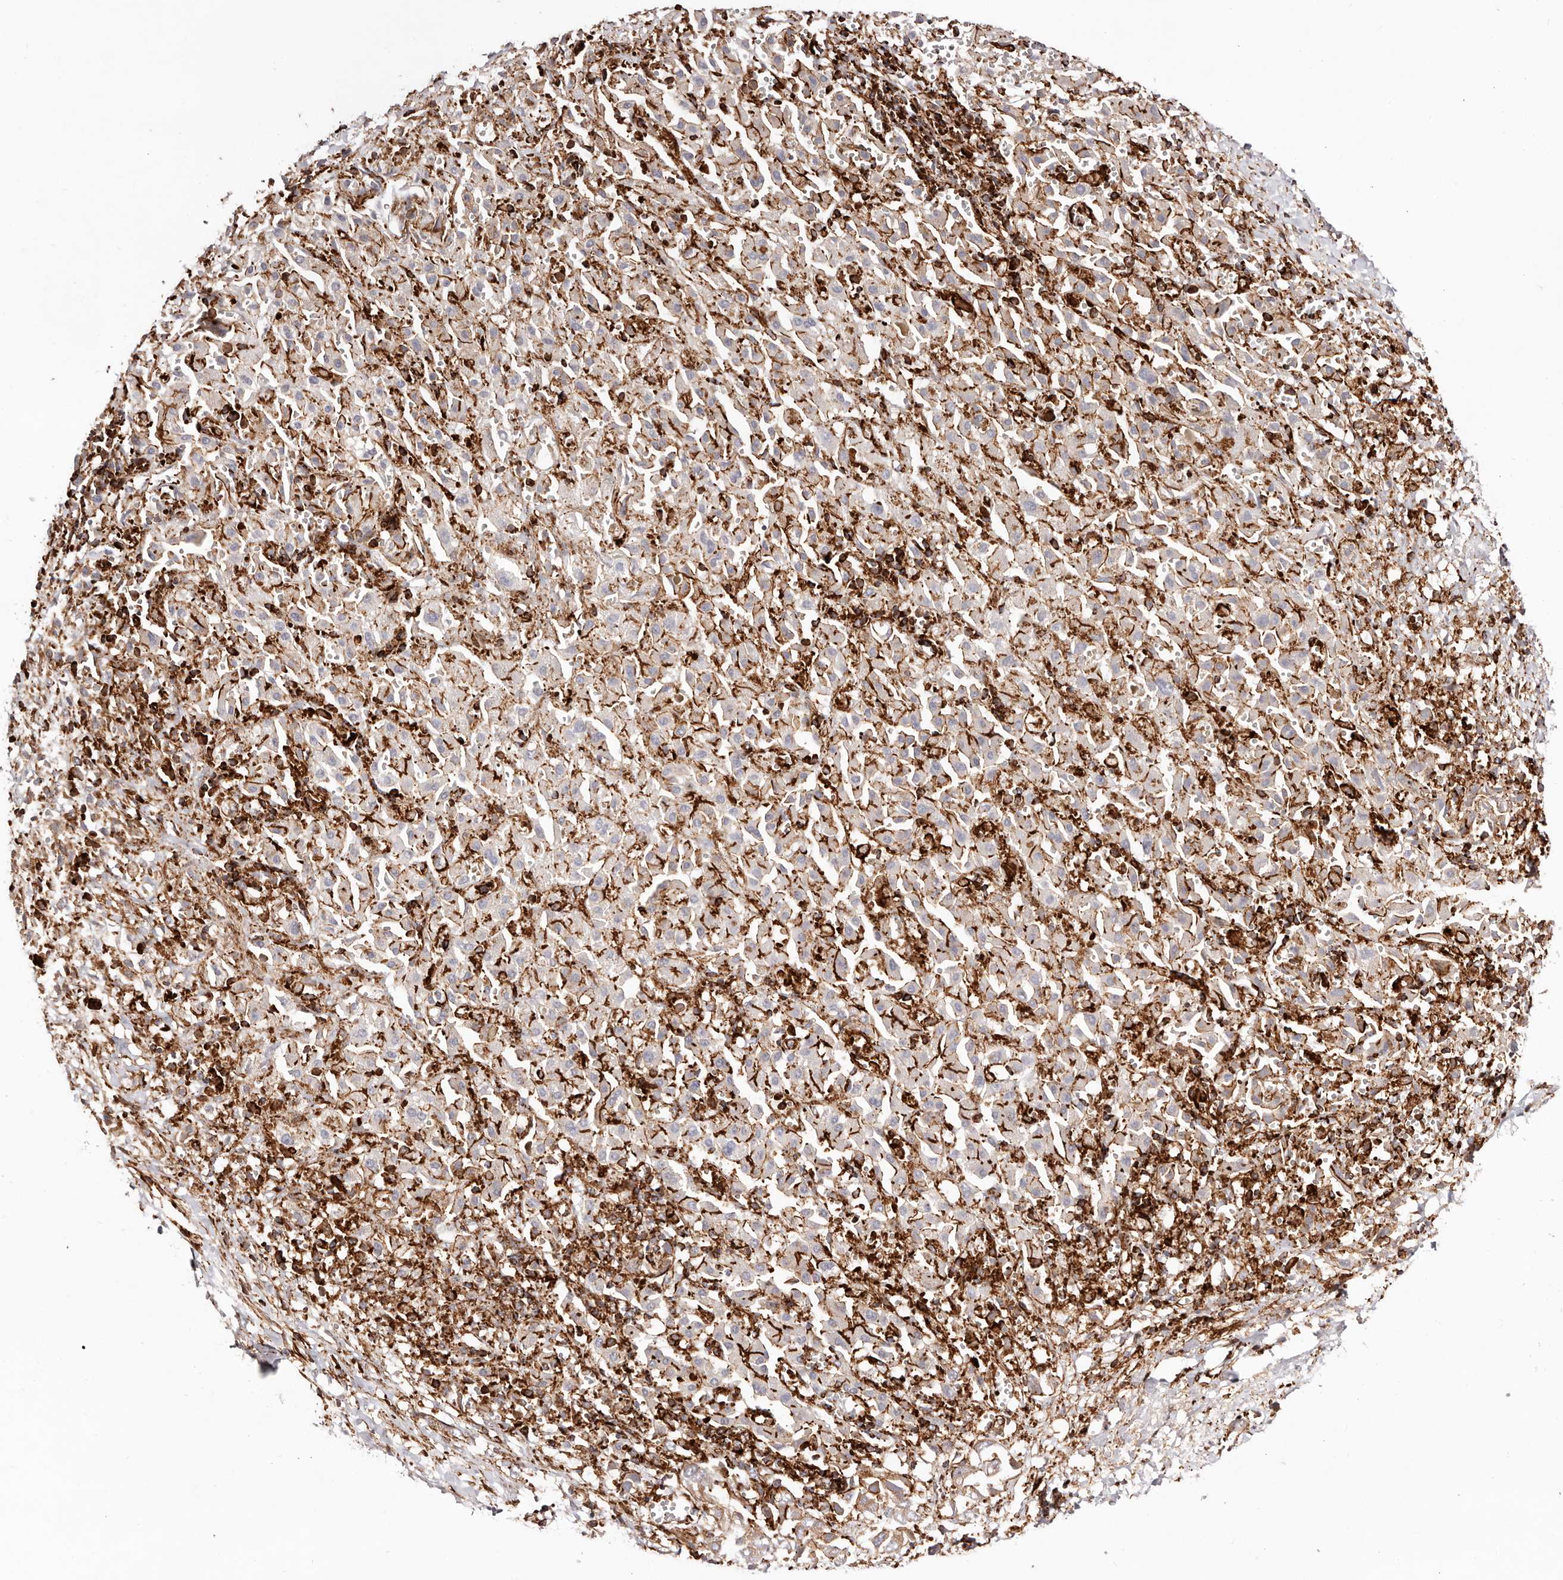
{"staining": {"intensity": "strong", "quantity": "25%-75%", "location": "cytoplasmic/membranous"}, "tissue": "liver cancer", "cell_type": "Tumor cells", "image_type": "cancer", "snomed": [{"axis": "morphology", "description": "Cholangiocarcinoma"}, {"axis": "topography", "description": "Liver"}], "caption": "Tumor cells show strong cytoplasmic/membranous staining in about 25%-75% of cells in liver cholangiocarcinoma. The staining was performed using DAB, with brown indicating positive protein expression. Nuclei are stained blue with hematoxylin.", "gene": "PTPN22", "patient": {"sex": "female", "age": 52}}